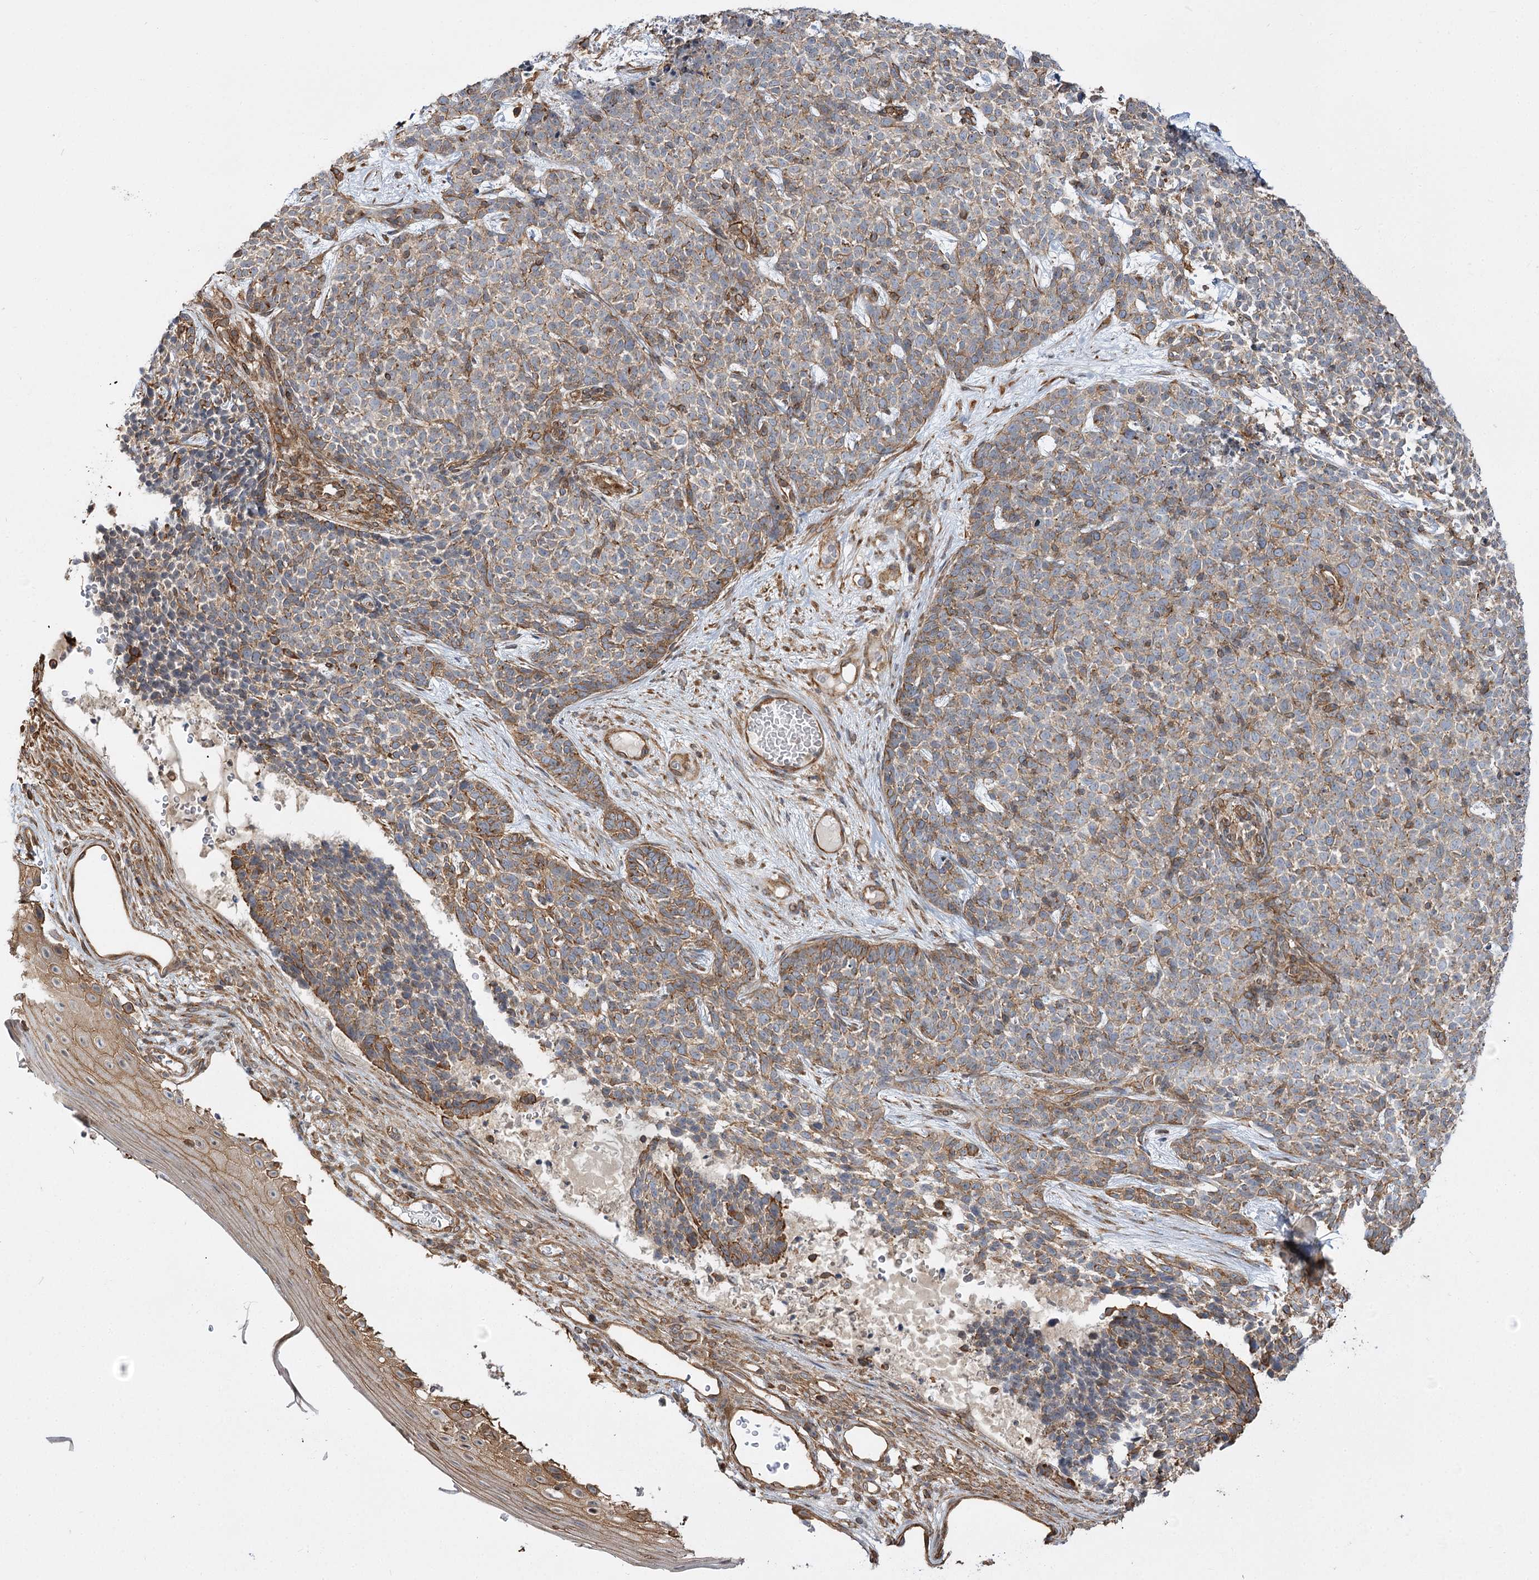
{"staining": {"intensity": "moderate", "quantity": "25%-75%", "location": "cytoplasmic/membranous"}, "tissue": "skin cancer", "cell_type": "Tumor cells", "image_type": "cancer", "snomed": [{"axis": "morphology", "description": "Basal cell carcinoma"}, {"axis": "topography", "description": "Skin"}], "caption": "About 25%-75% of tumor cells in human skin basal cell carcinoma exhibit moderate cytoplasmic/membranous protein positivity as visualized by brown immunohistochemical staining.", "gene": "SH3BP5L", "patient": {"sex": "female", "age": 84}}